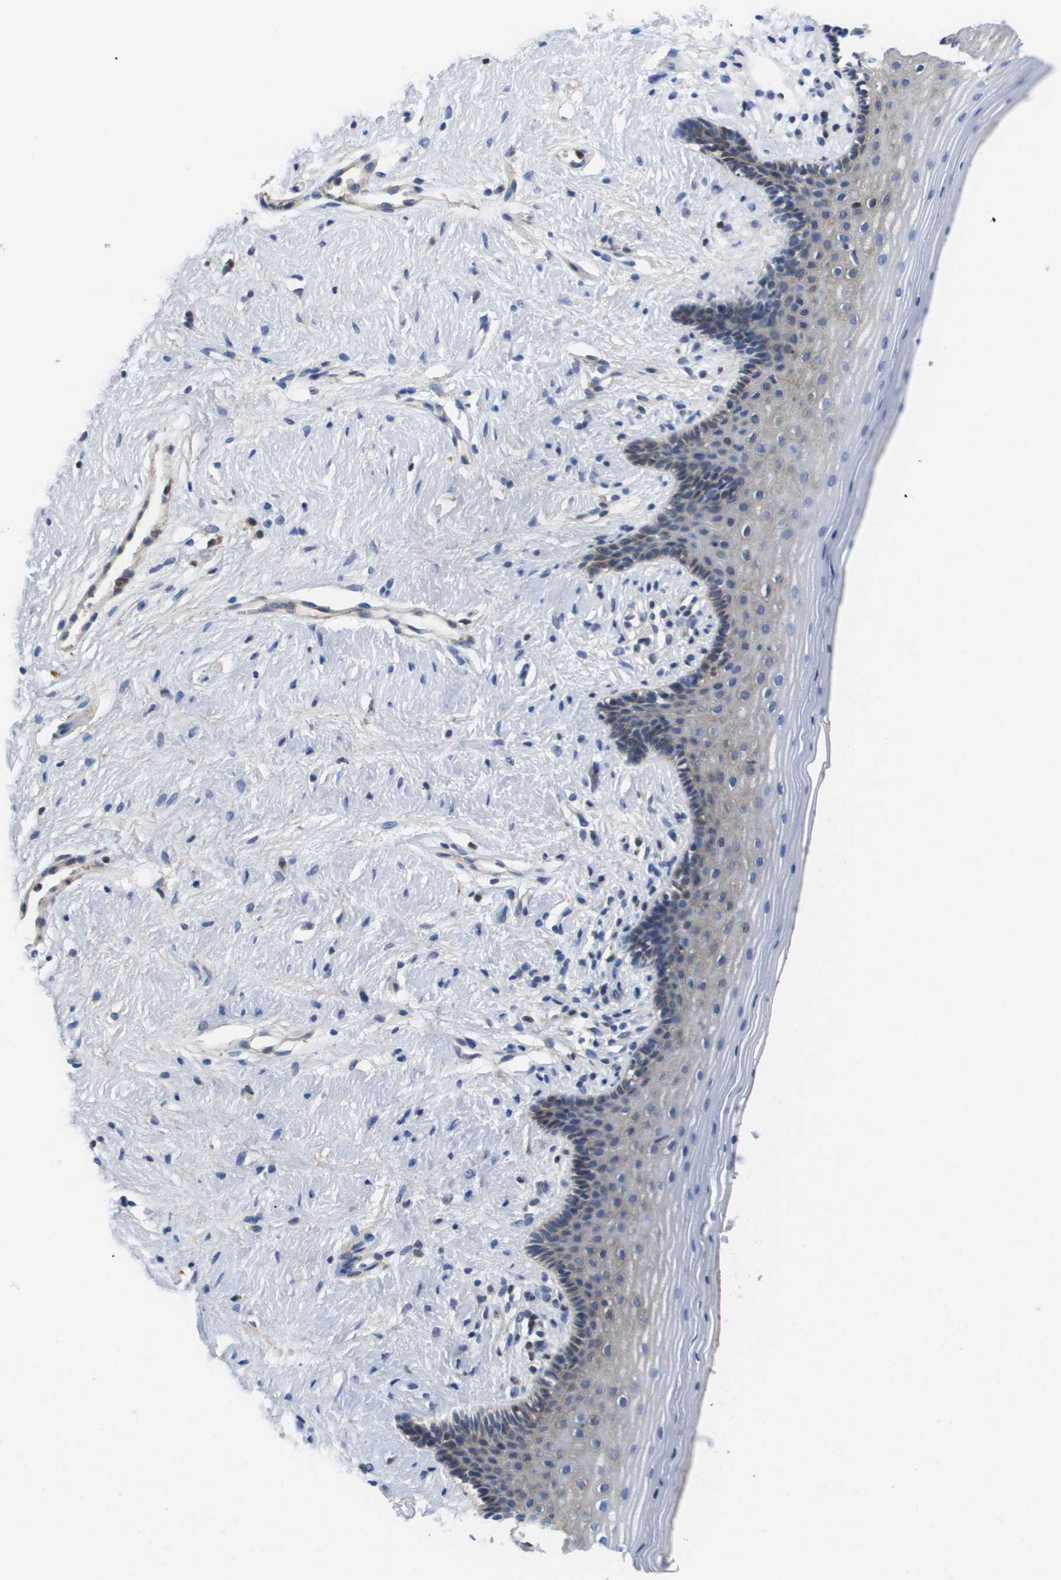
{"staining": {"intensity": "weak", "quantity": "<25%", "location": "cytoplasmic/membranous"}, "tissue": "vagina", "cell_type": "Squamous epithelial cells", "image_type": "normal", "snomed": [{"axis": "morphology", "description": "Normal tissue, NOS"}, {"axis": "topography", "description": "Vagina"}], "caption": "Immunohistochemical staining of benign human vagina shows no significant staining in squamous epithelial cells. The staining was performed using DAB to visualize the protein expression in brown, while the nuclei were stained in blue with hematoxylin (Magnification: 20x).", "gene": "SERPINC1", "patient": {"sex": "female", "age": 44}}